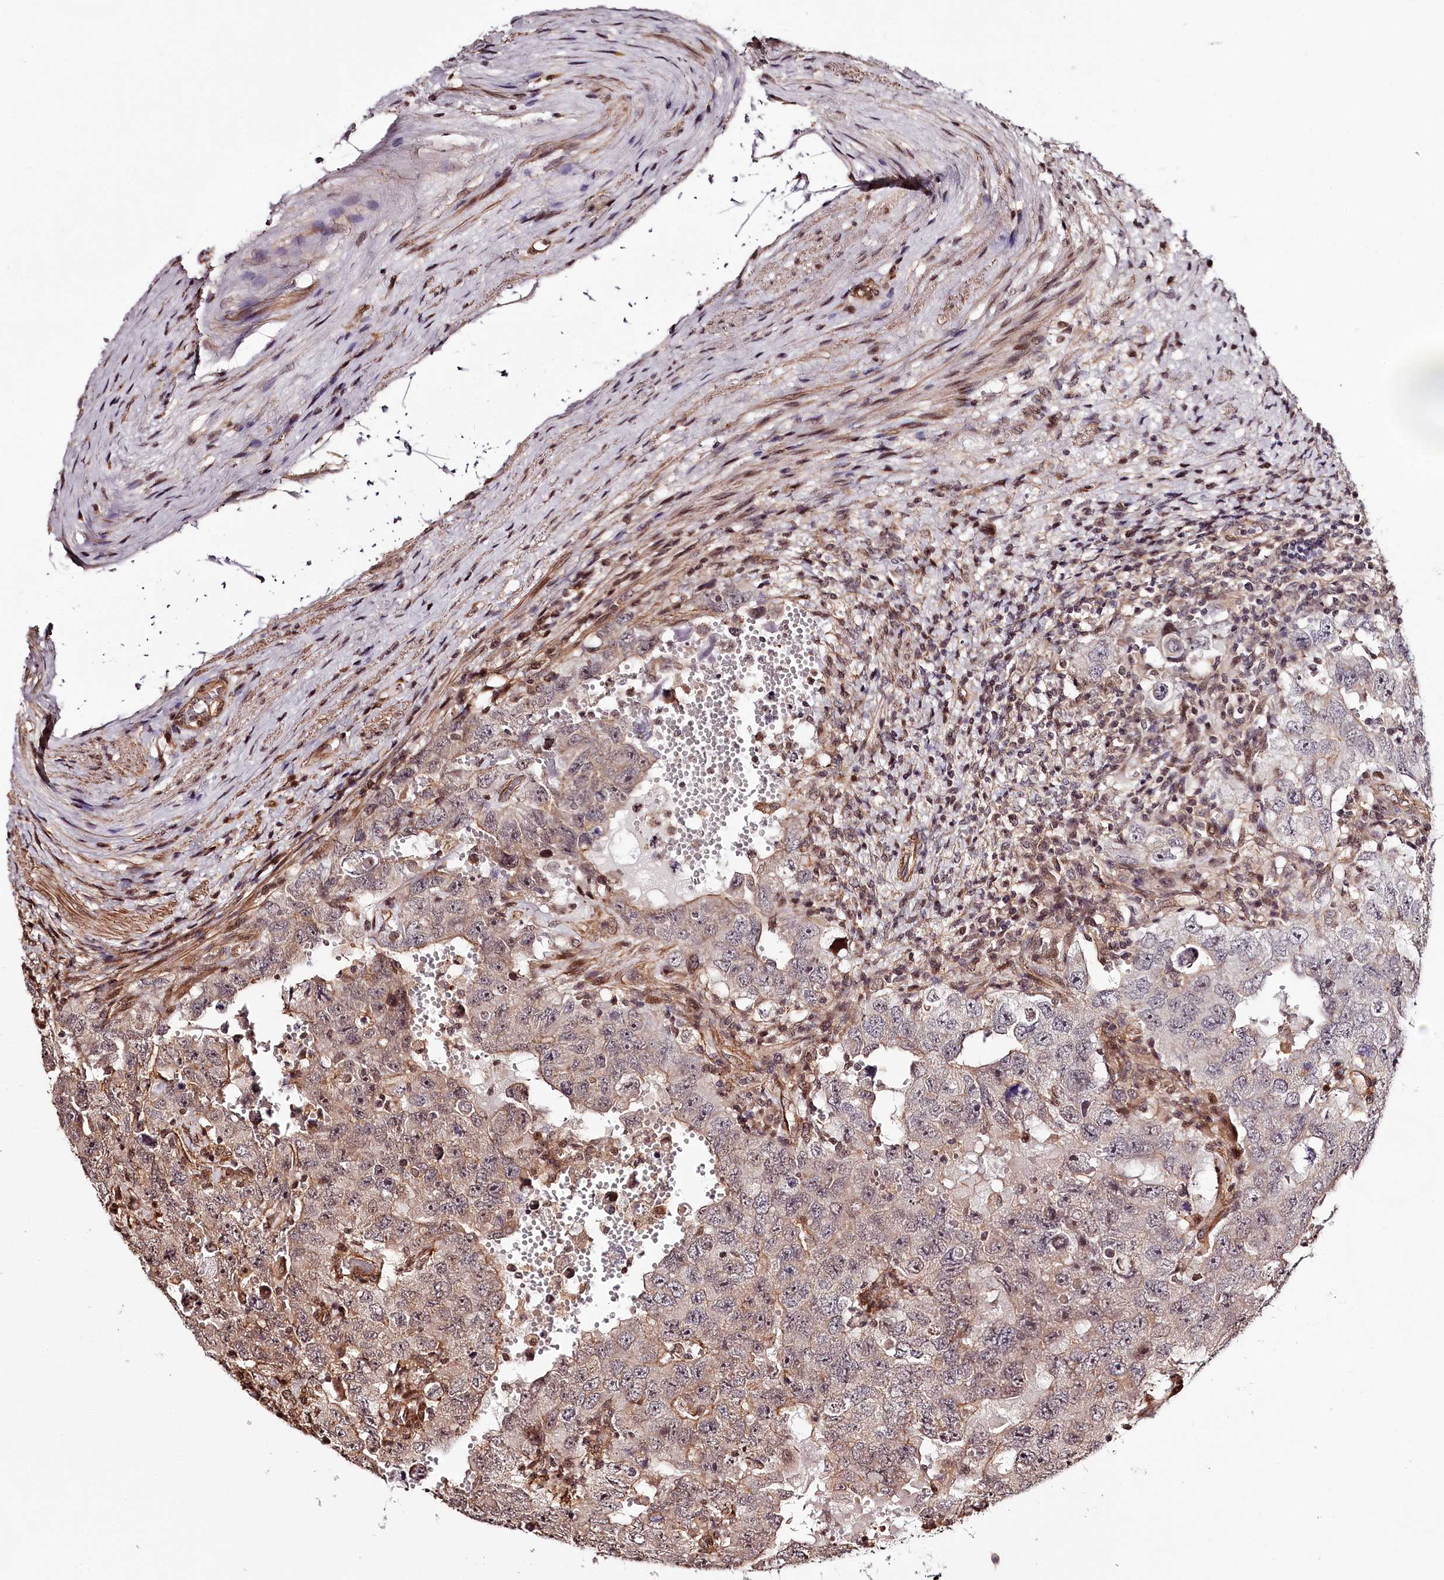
{"staining": {"intensity": "moderate", "quantity": "25%-75%", "location": "cytoplasmic/membranous"}, "tissue": "testis cancer", "cell_type": "Tumor cells", "image_type": "cancer", "snomed": [{"axis": "morphology", "description": "Carcinoma, Embryonal, NOS"}, {"axis": "topography", "description": "Testis"}], "caption": "The immunohistochemical stain highlights moderate cytoplasmic/membranous staining in tumor cells of embryonal carcinoma (testis) tissue.", "gene": "TTC33", "patient": {"sex": "male", "age": 26}}